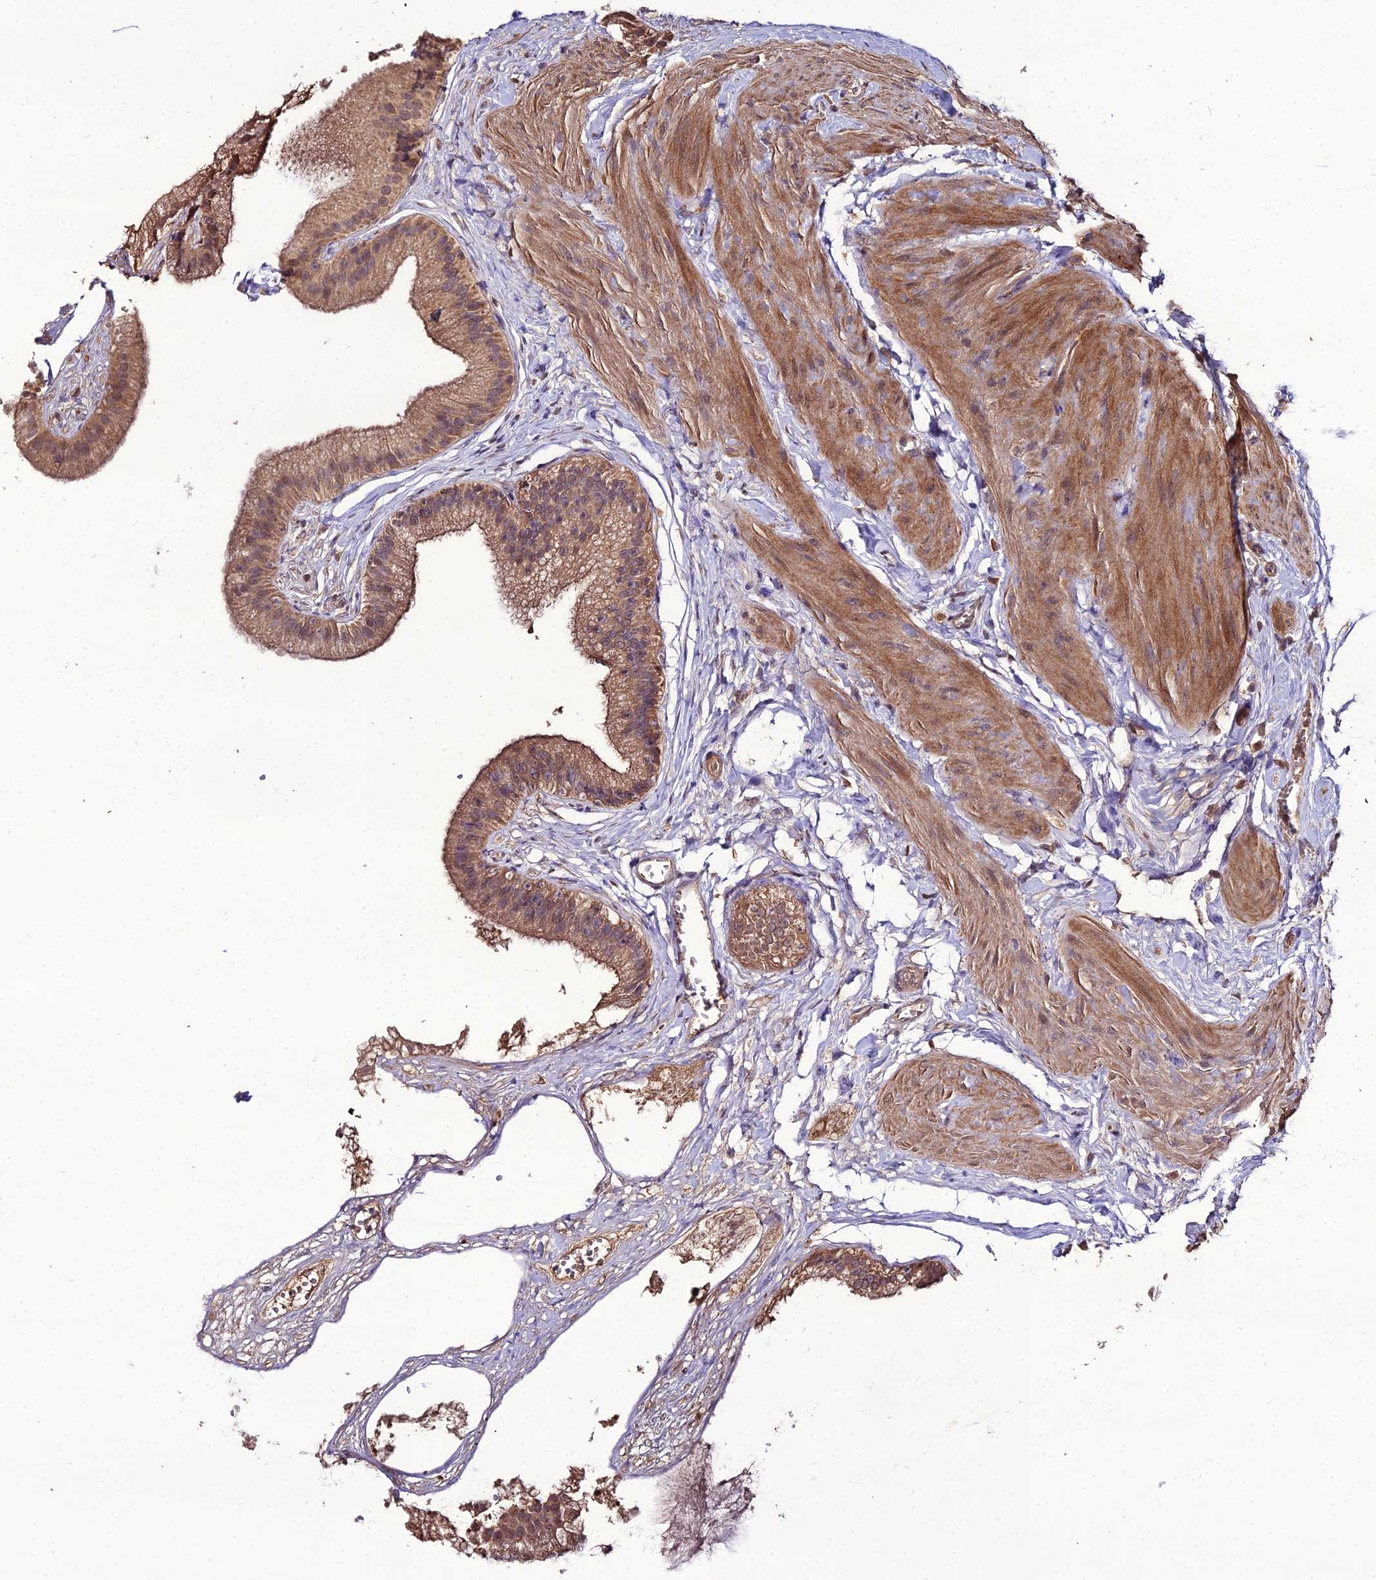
{"staining": {"intensity": "moderate", "quantity": ">75%", "location": "cytoplasmic/membranous"}, "tissue": "gallbladder", "cell_type": "Glandular cells", "image_type": "normal", "snomed": [{"axis": "morphology", "description": "Normal tissue, NOS"}, {"axis": "topography", "description": "Gallbladder"}], "caption": "Glandular cells exhibit medium levels of moderate cytoplasmic/membranous expression in about >75% of cells in normal gallbladder.", "gene": "KCTD16", "patient": {"sex": "female", "age": 54}}